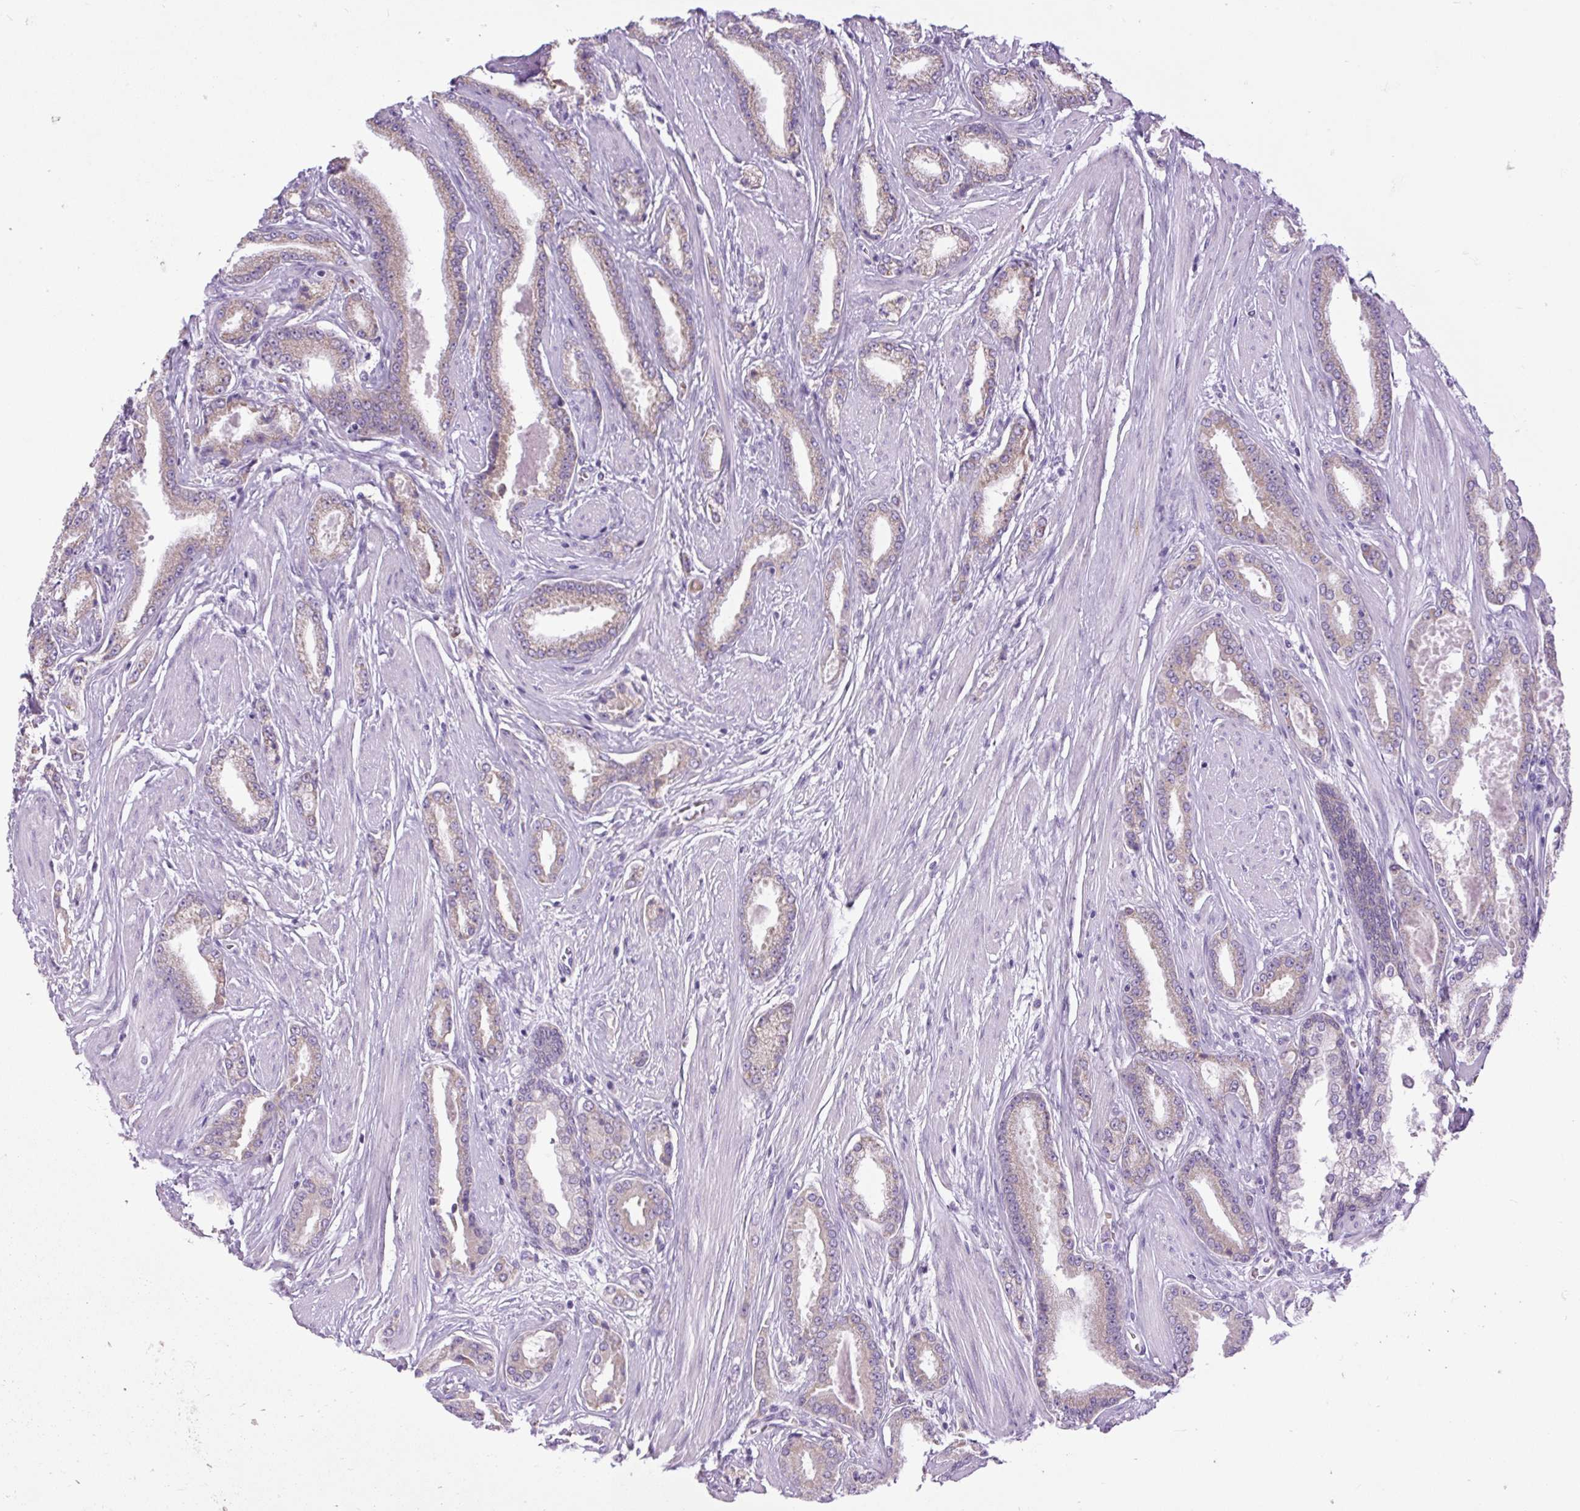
{"staining": {"intensity": "weak", "quantity": "25%-75%", "location": "cytoplasmic/membranous"}, "tissue": "prostate cancer", "cell_type": "Tumor cells", "image_type": "cancer", "snomed": [{"axis": "morphology", "description": "Adenocarcinoma, Low grade"}, {"axis": "topography", "description": "Prostate"}], "caption": "This is an image of immunohistochemistry staining of prostate cancer, which shows weak staining in the cytoplasmic/membranous of tumor cells.", "gene": "SCO2", "patient": {"sex": "male", "age": 42}}